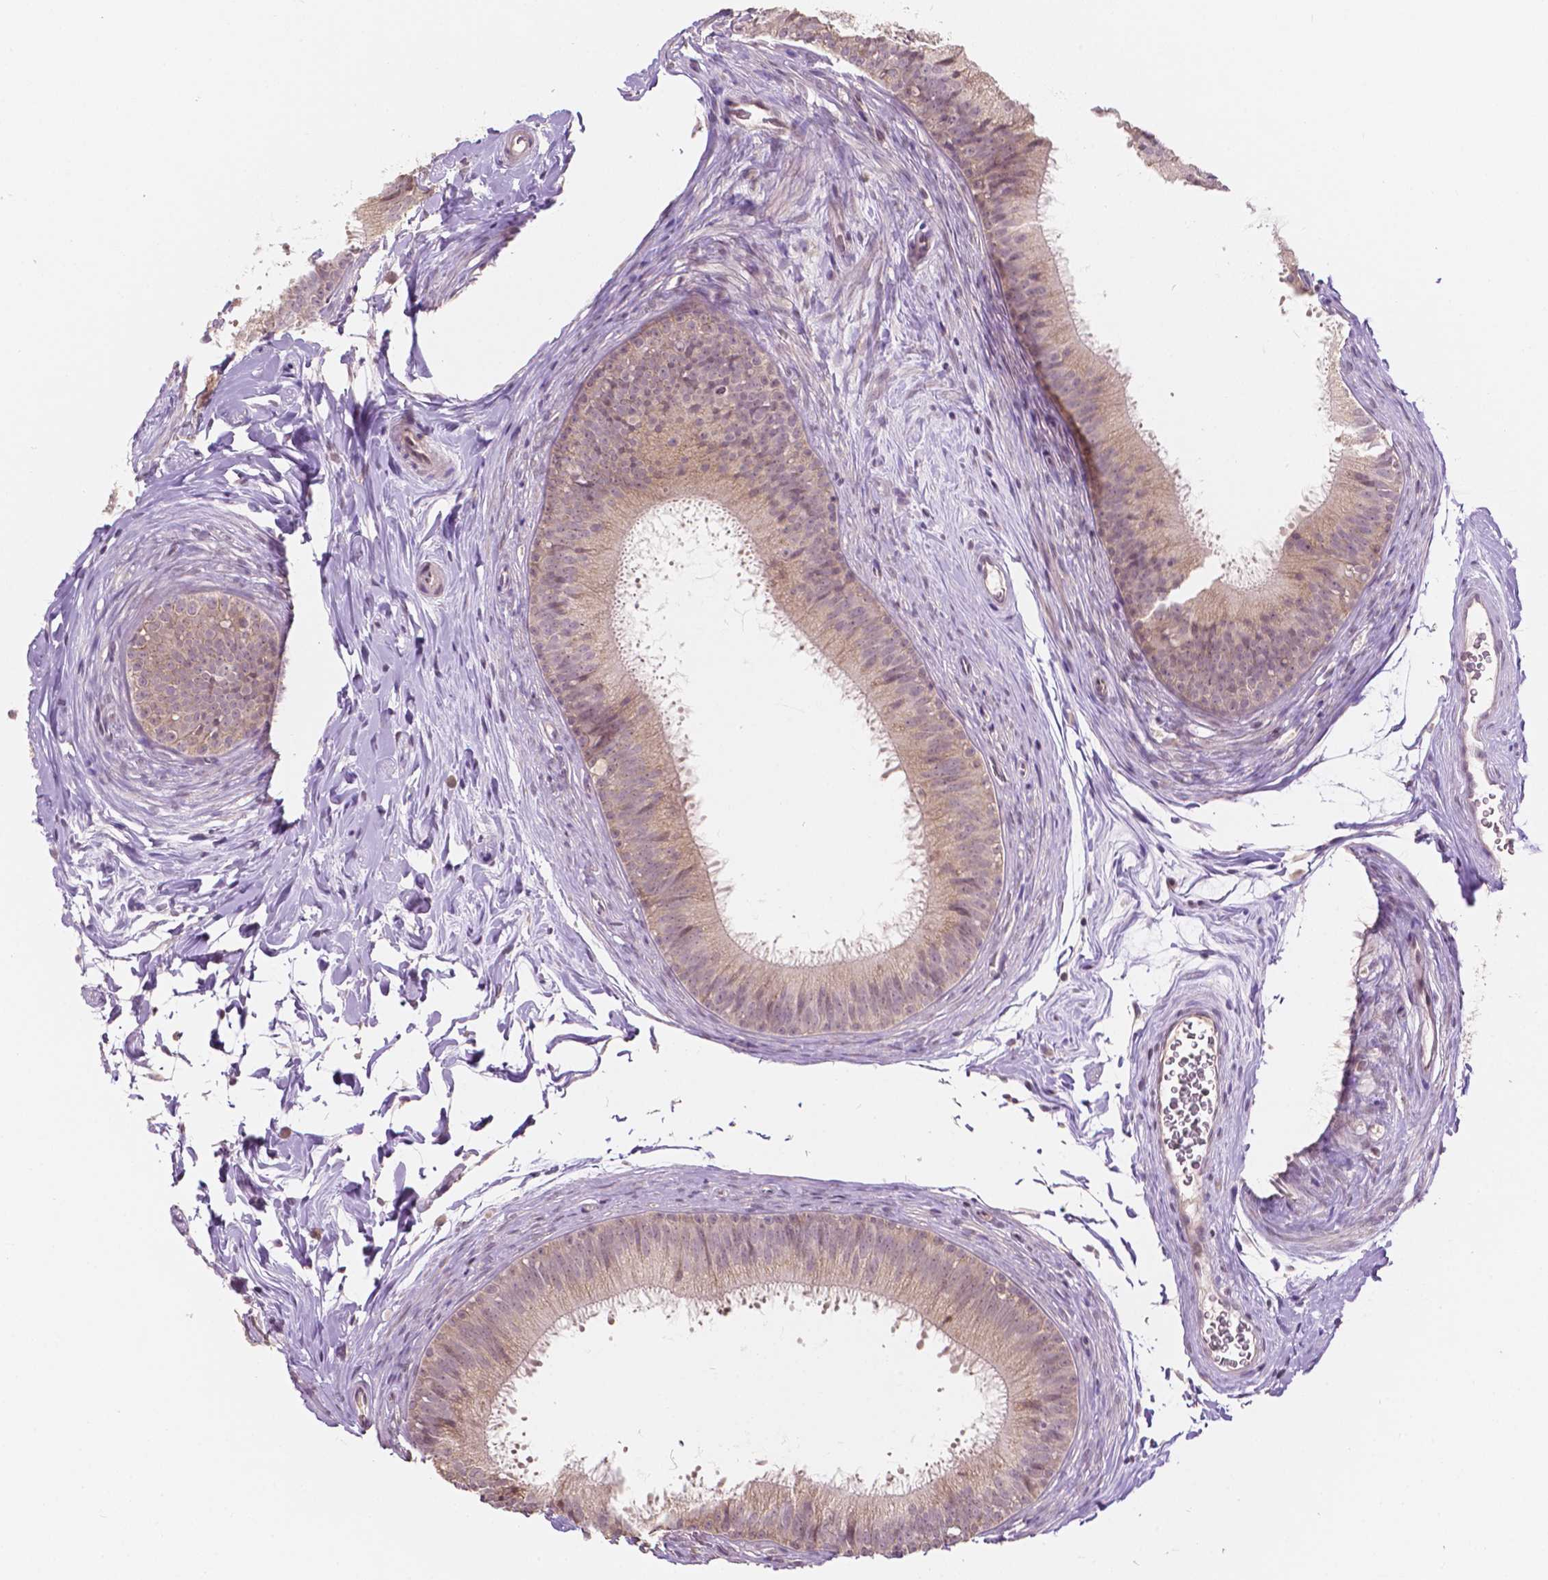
{"staining": {"intensity": "weak", "quantity": ">75%", "location": "cytoplasmic/membranous"}, "tissue": "epididymis", "cell_type": "Glandular cells", "image_type": "normal", "snomed": [{"axis": "morphology", "description": "Normal tissue, NOS"}, {"axis": "topography", "description": "Epididymis"}], "caption": "Immunohistochemical staining of benign epididymis reveals >75% levels of weak cytoplasmic/membranous protein expression in approximately >75% of glandular cells.", "gene": "NOS1AP", "patient": {"sex": "male", "age": 24}}